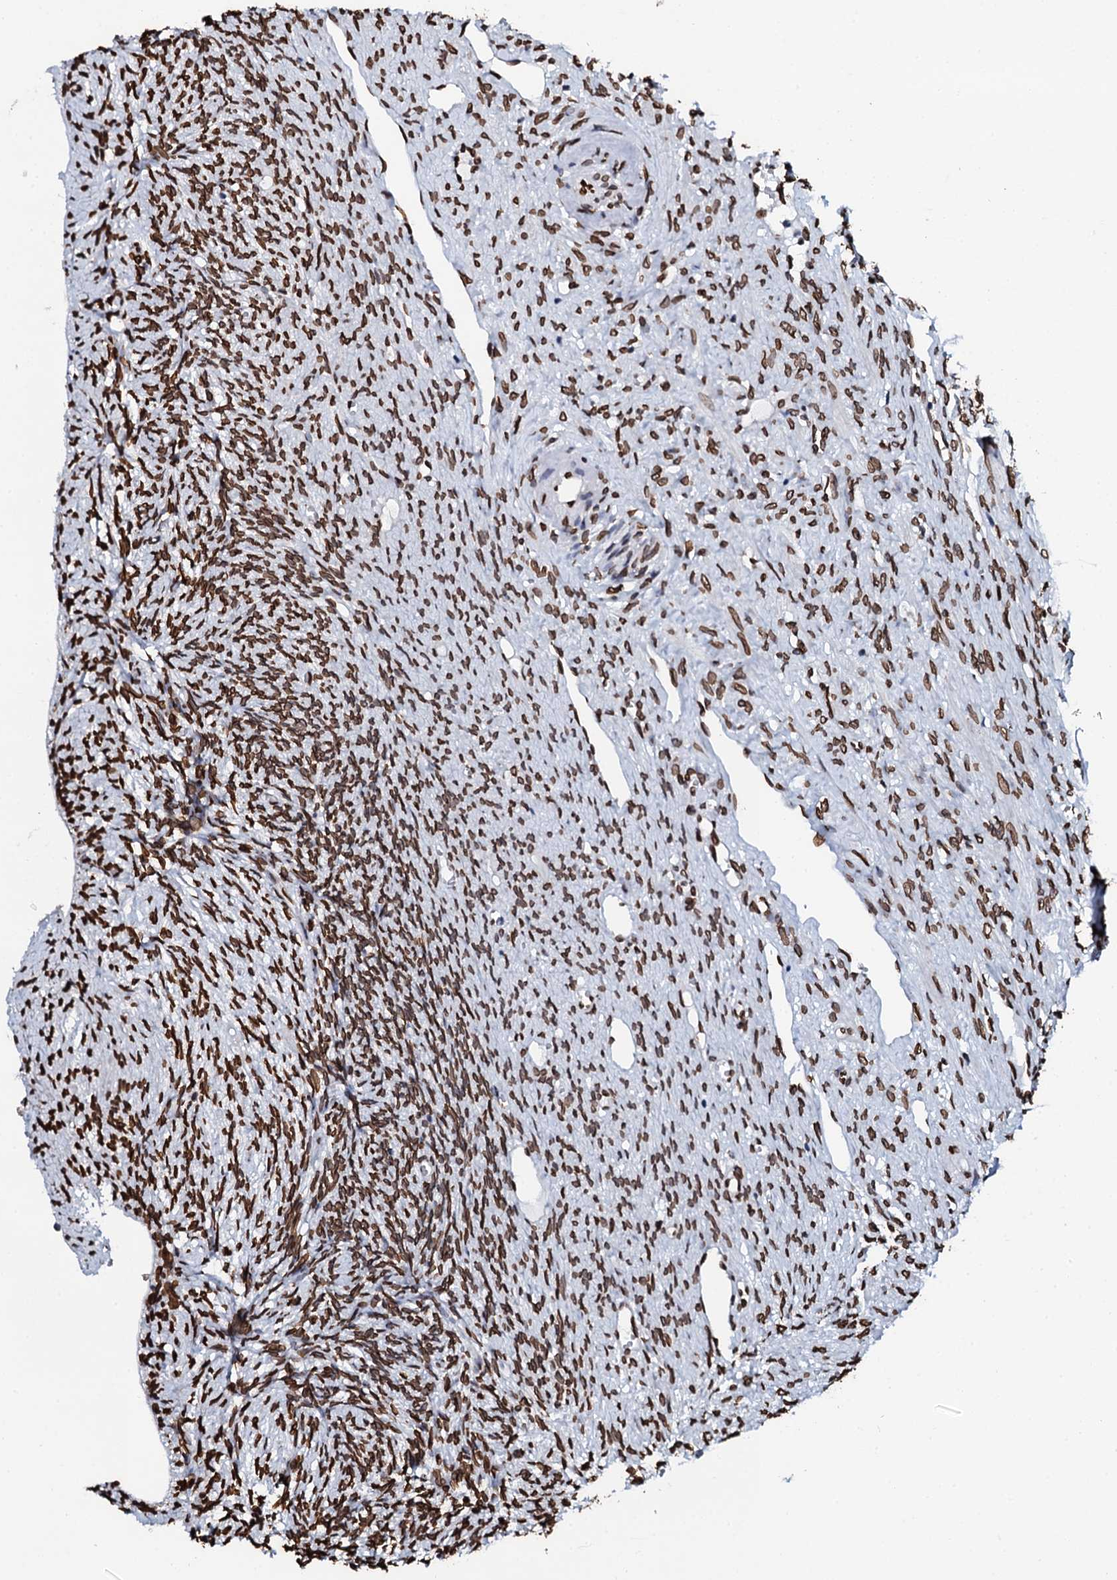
{"staining": {"intensity": "strong", "quantity": ">75%", "location": "nuclear"}, "tissue": "ovary", "cell_type": "Ovarian stroma cells", "image_type": "normal", "snomed": [{"axis": "morphology", "description": "Normal tissue, NOS"}, {"axis": "topography", "description": "Ovary"}], "caption": "IHC image of benign human ovary stained for a protein (brown), which exhibits high levels of strong nuclear positivity in approximately >75% of ovarian stroma cells.", "gene": "KATNAL2", "patient": {"sex": "female", "age": 51}}